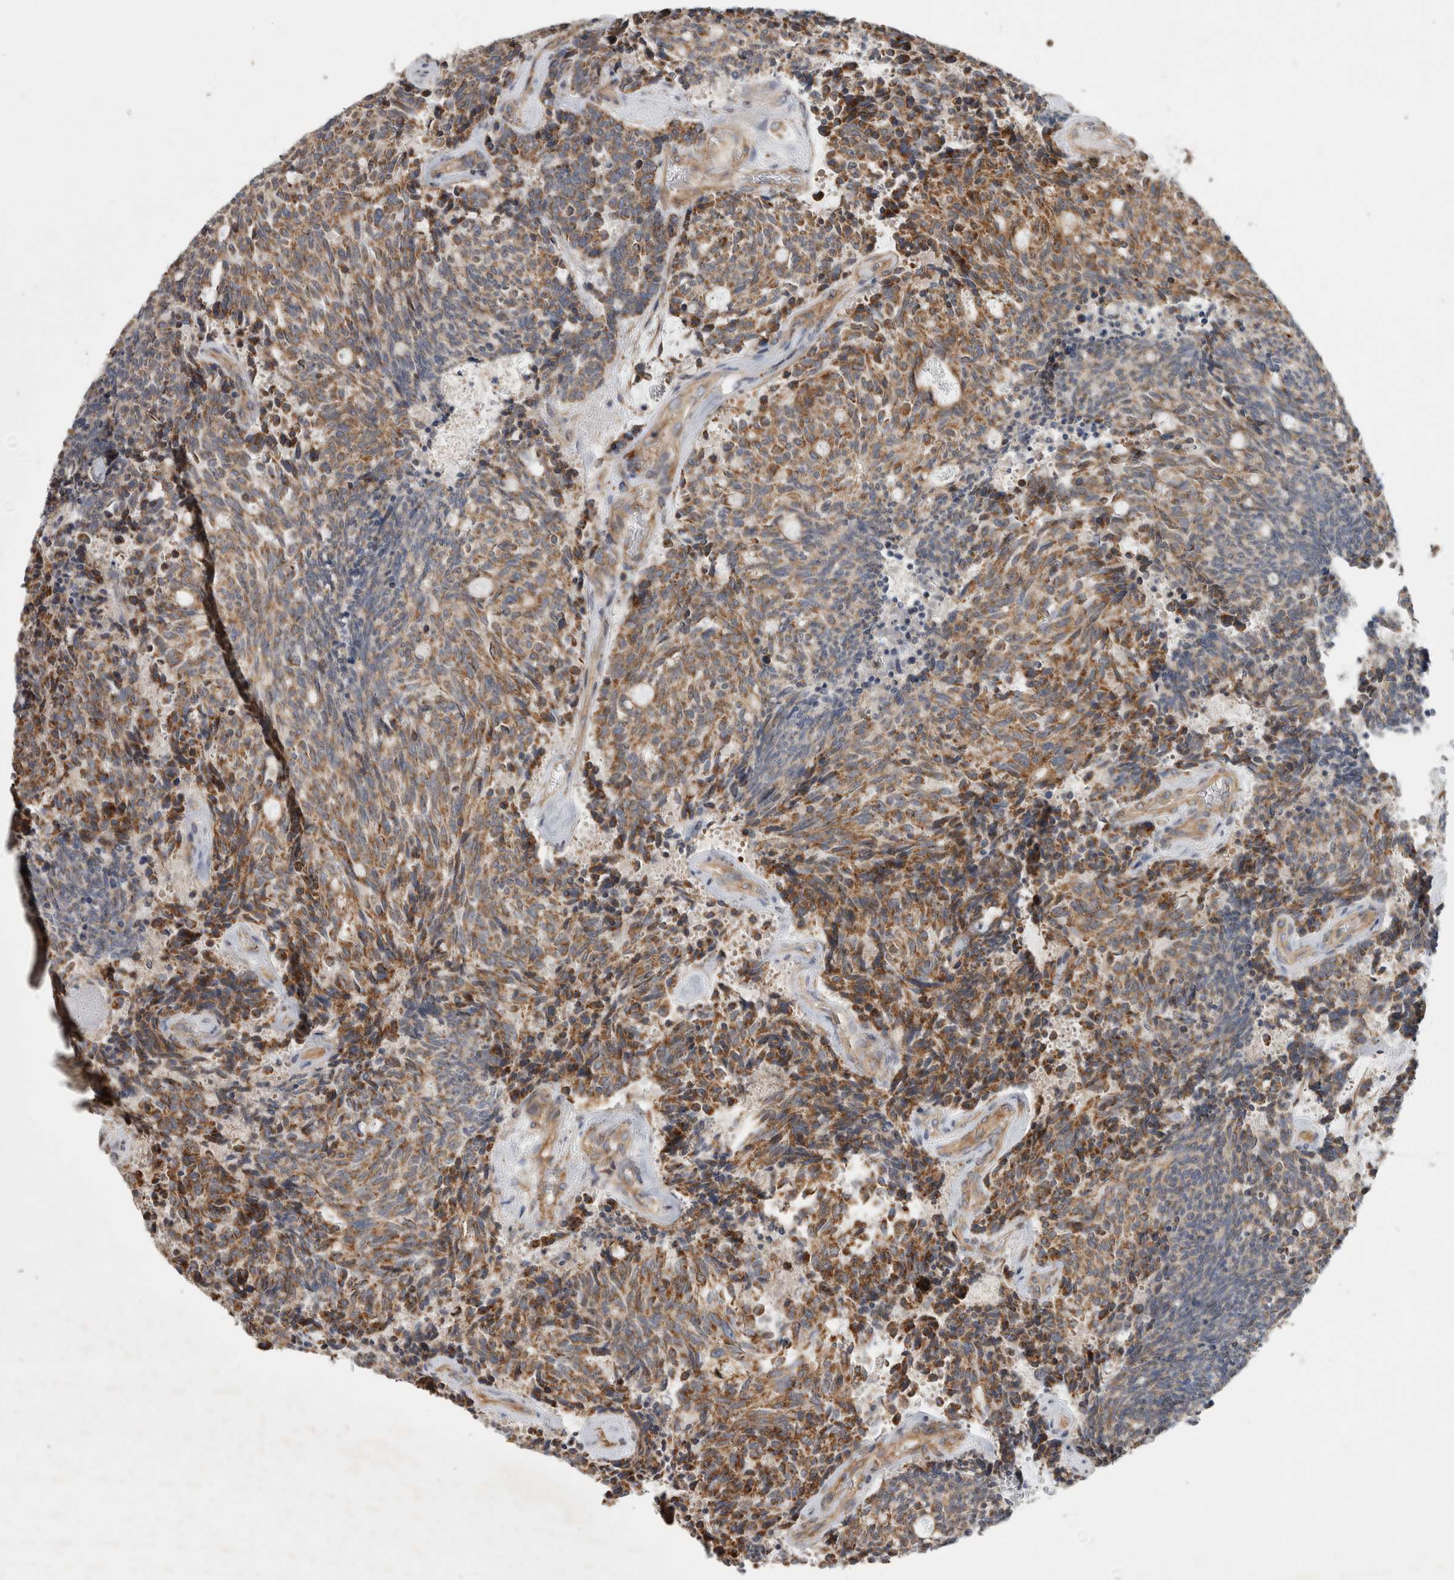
{"staining": {"intensity": "moderate", "quantity": ">75%", "location": "cytoplasmic/membranous"}, "tissue": "carcinoid", "cell_type": "Tumor cells", "image_type": "cancer", "snomed": [{"axis": "morphology", "description": "Carcinoid, malignant, NOS"}, {"axis": "topography", "description": "Pancreas"}], "caption": "Carcinoid (malignant) stained with immunohistochemistry (IHC) reveals moderate cytoplasmic/membranous expression in approximately >75% of tumor cells.", "gene": "SFXN2", "patient": {"sex": "female", "age": 54}}